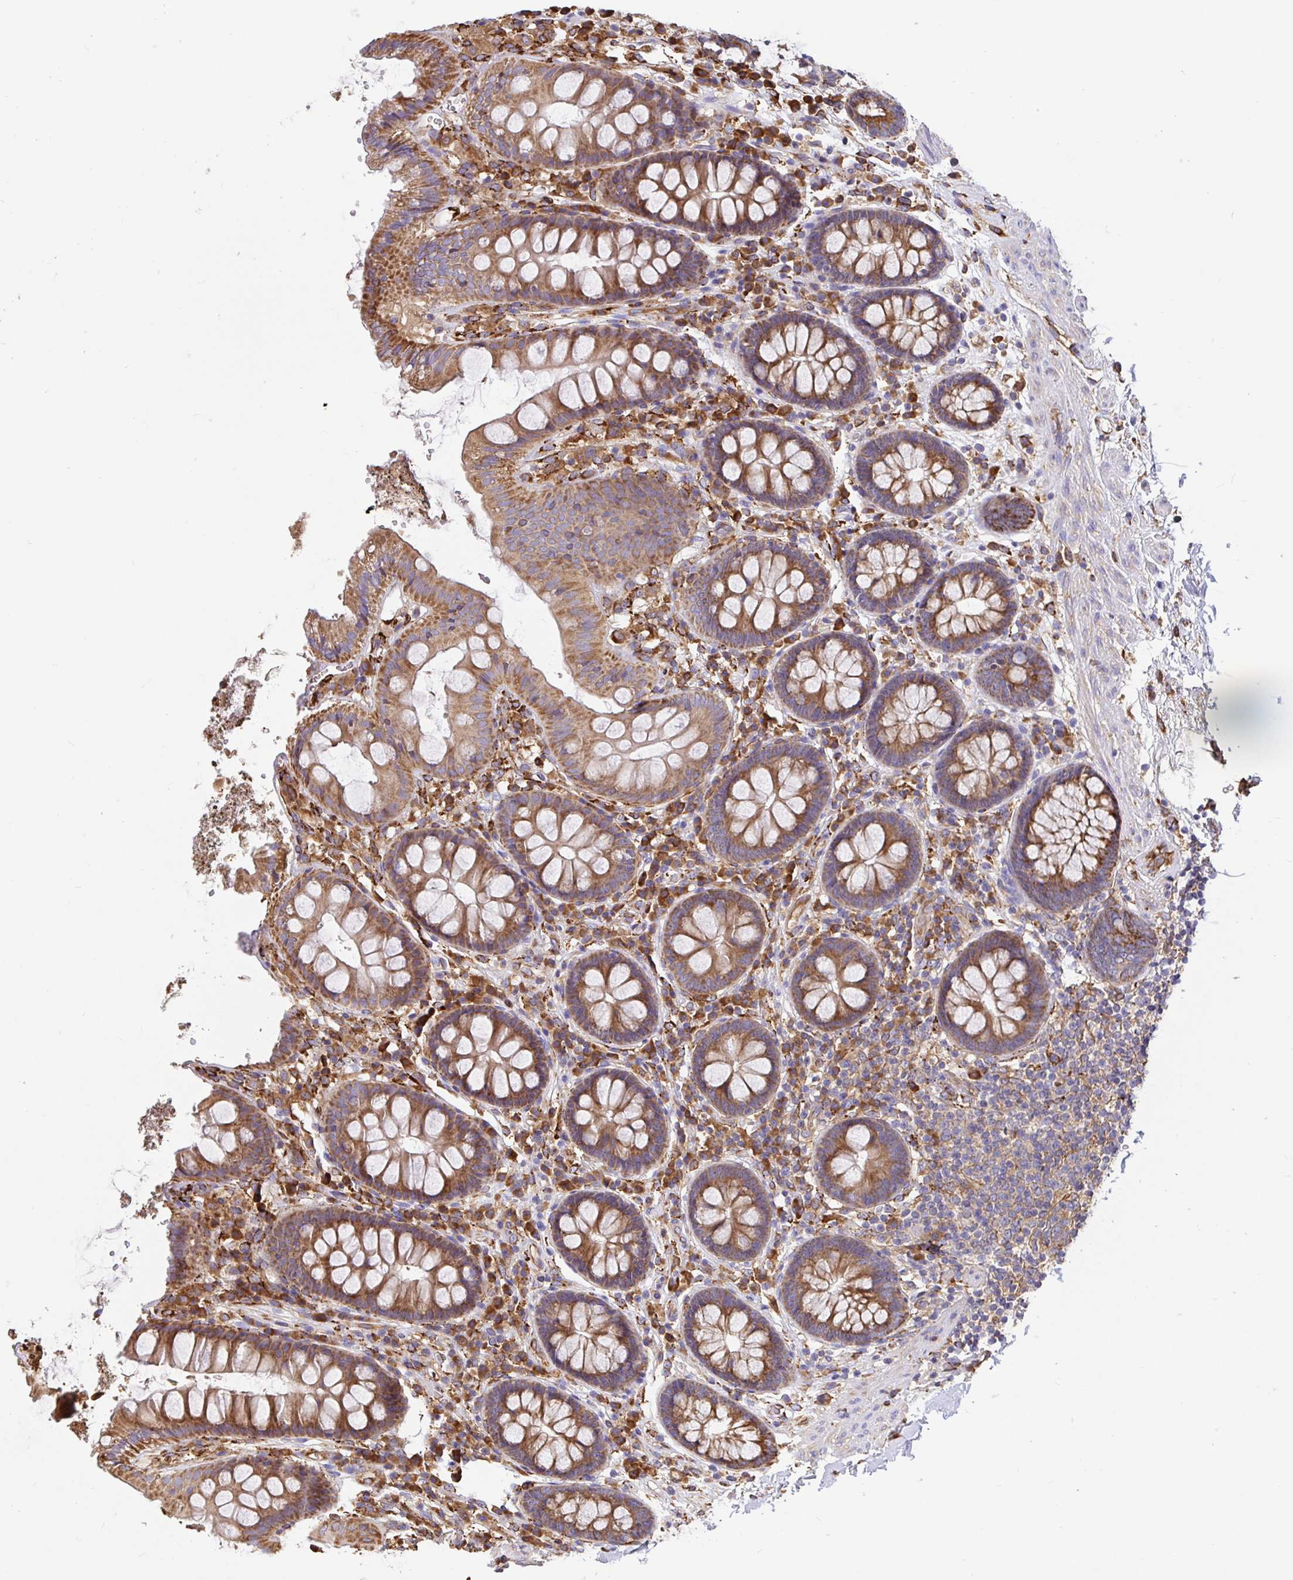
{"staining": {"intensity": "moderate", "quantity": ">75%", "location": "cytoplasmic/membranous"}, "tissue": "colon", "cell_type": "Endothelial cells", "image_type": "normal", "snomed": [{"axis": "morphology", "description": "Normal tissue, NOS"}, {"axis": "topography", "description": "Colon"}], "caption": "An image showing moderate cytoplasmic/membranous staining in about >75% of endothelial cells in benign colon, as visualized by brown immunohistochemical staining.", "gene": "MAOA", "patient": {"sex": "male", "age": 84}}